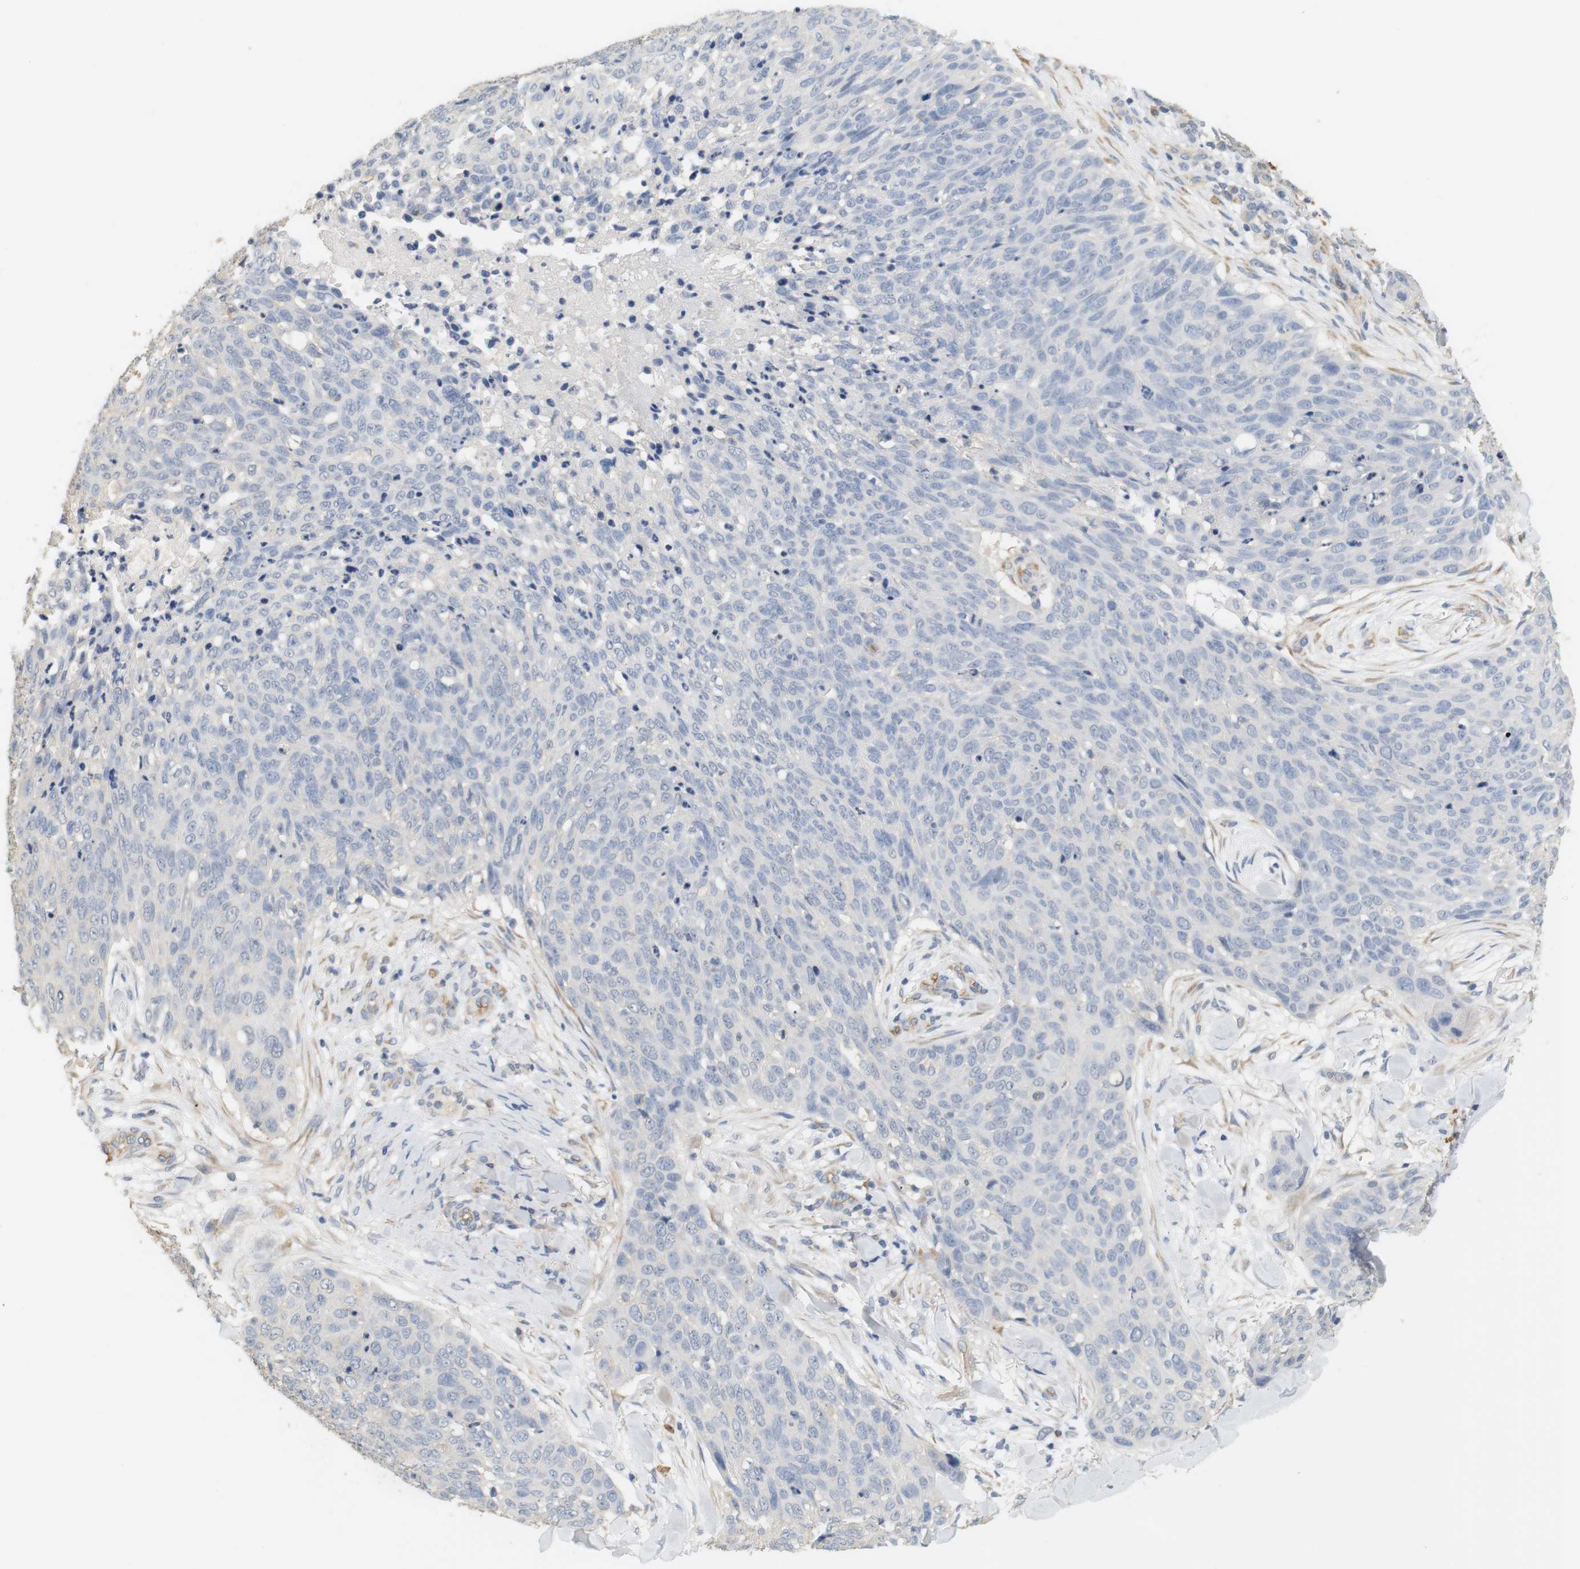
{"staining": {"intensity": "negative", "quantity": "none", "location": "none"}, "tissue": "skin cancer", "cell_type": "Tumor cells", "image_type": "cancer", "snomed": [{"axis": "morphology", "description": "Squamous cell carcinoma in situ, NOS"}, {"axis": "morphology", "description": "Squamous cell carcinoma, NOS"}, {"axis": "topography", "description": "Skin"}], "caption": "Protein analysis of skin cancer demonstrates no significant staining in tumor cells.", "gene": "OSR1", "patient": {"sex": "male", "age": 93}}